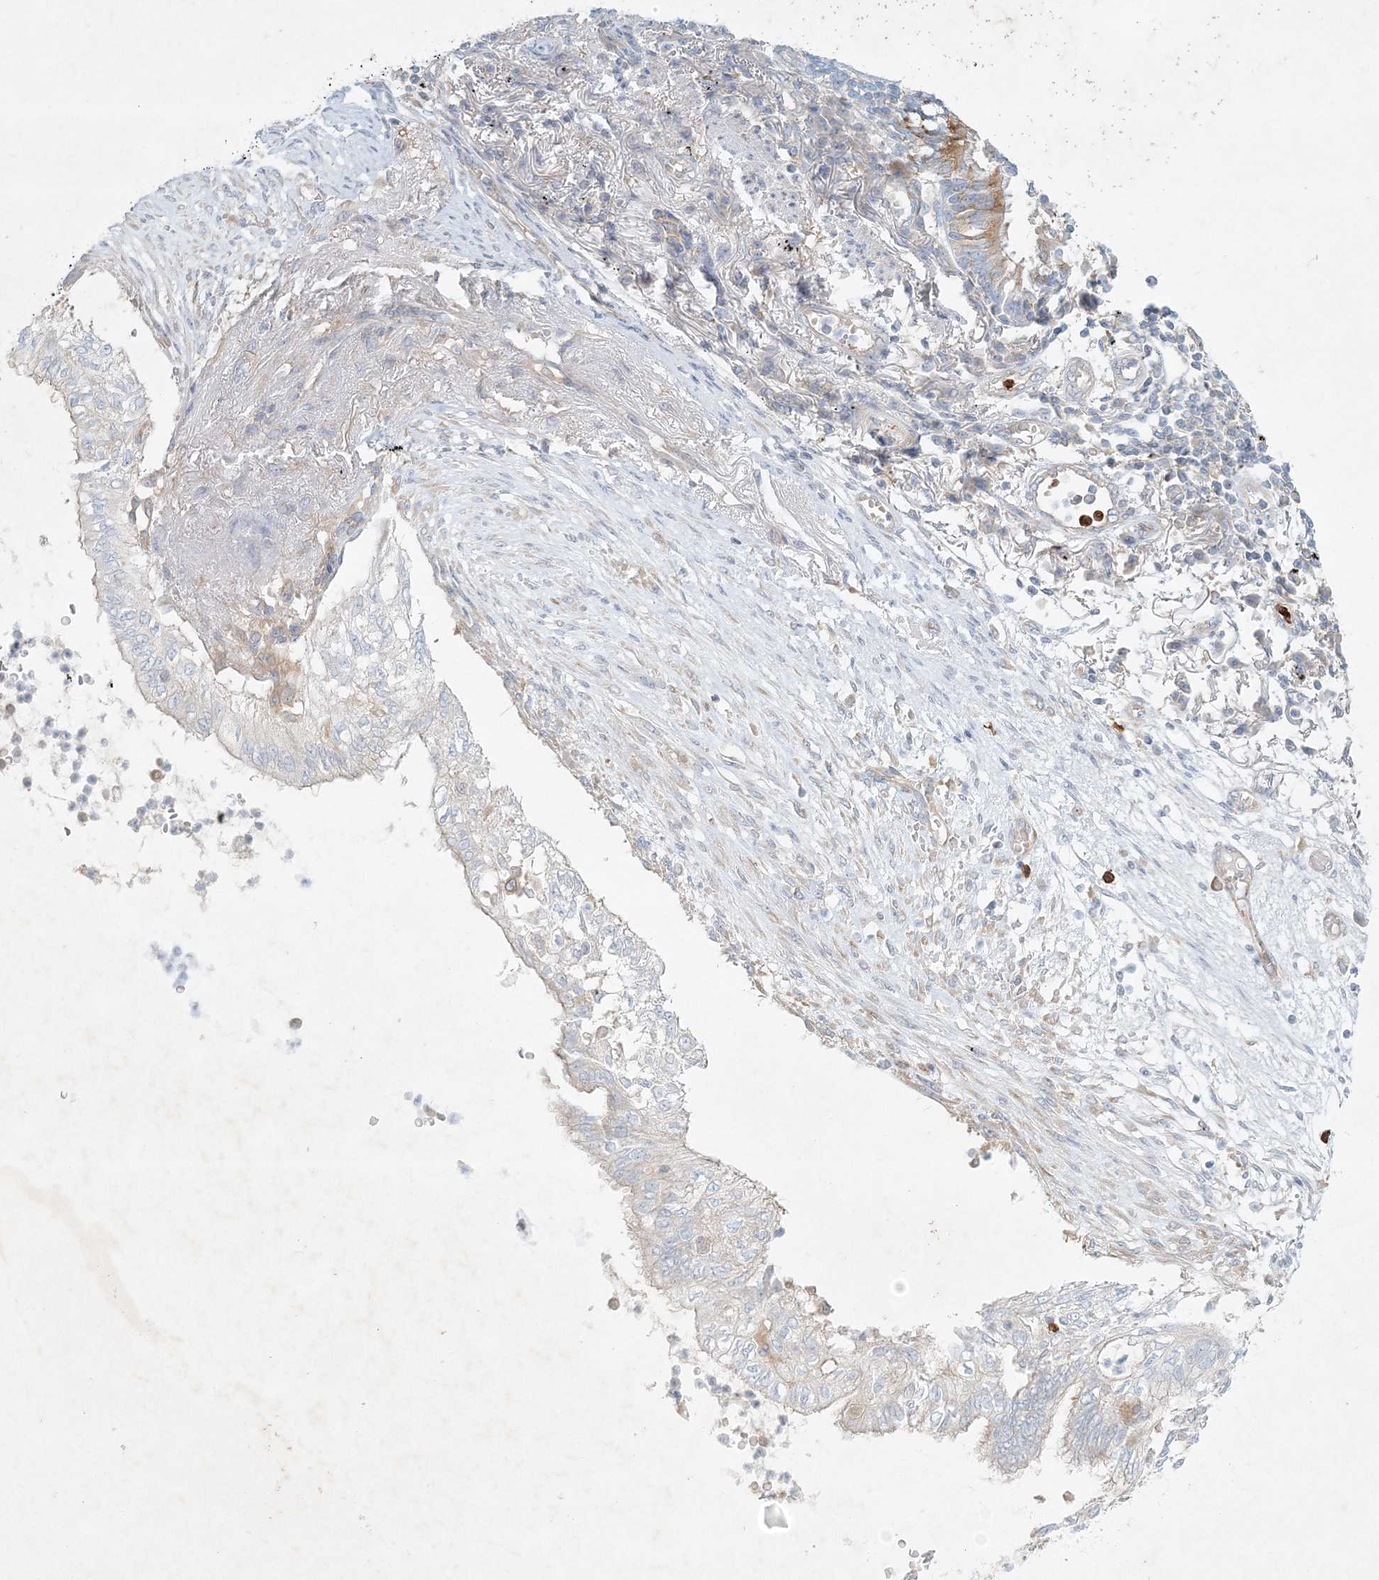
{"staining": {"intensity": "negative", "quantity": "none", "location": "none"}, "tissue": "lung cancer", "cell_type": "Tumor cells", "image_type": "cancer", "snomed": [{"axis": "morphology", "description": "Adenocarcinoma, NOS"}, {"axis": "topography", "description": "Lung"}], "caption": "High power microscopy photomicrograph of an IHC photomicrograph of lung cancer, revealing no significant expression in tumor cells.", "gene": "STK11IP", "patient": {"sex": "female", "age": 70}}